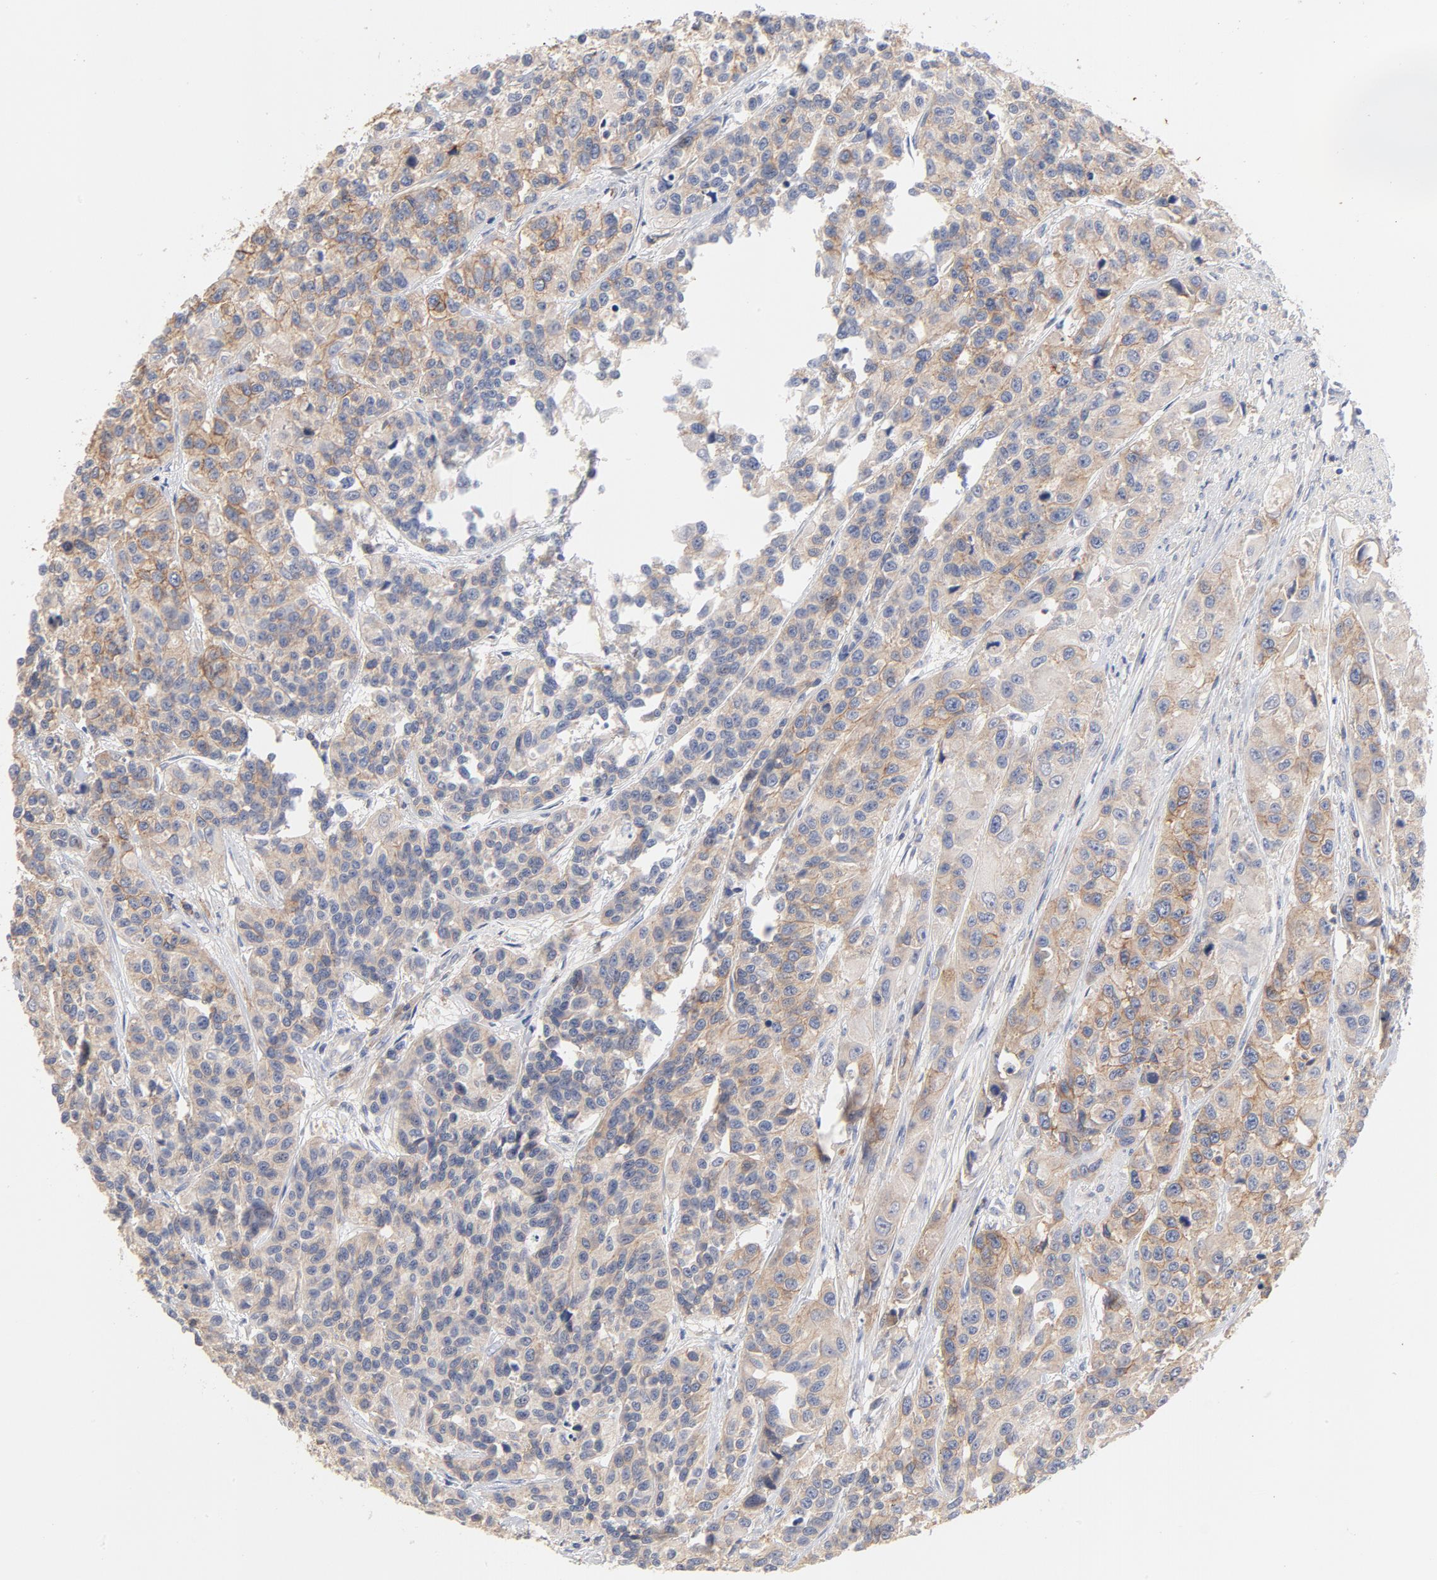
{"staining": {"intensity": "weak", "quantity": "25%-75%", "location": "cytoplasmic/membranous"}, "tissue": "urothelial cancer", "cell_type": "Tumor cells", "image_type": "cancer", "snomed": [{"axis": "morphology", "description": "Urothelial carcinoma, High grade"}, {"axis": "topography", "description": "Urinary bladder"}], "caption": "Immunohistochemistry (DAB) staining of urothelial cancer displays weak cytoplasmic/membranous protein staining in approximately 25%-75% of tumor cells.", "gene": "SETD3", "patient": {"sex": "female", "age": 81}}